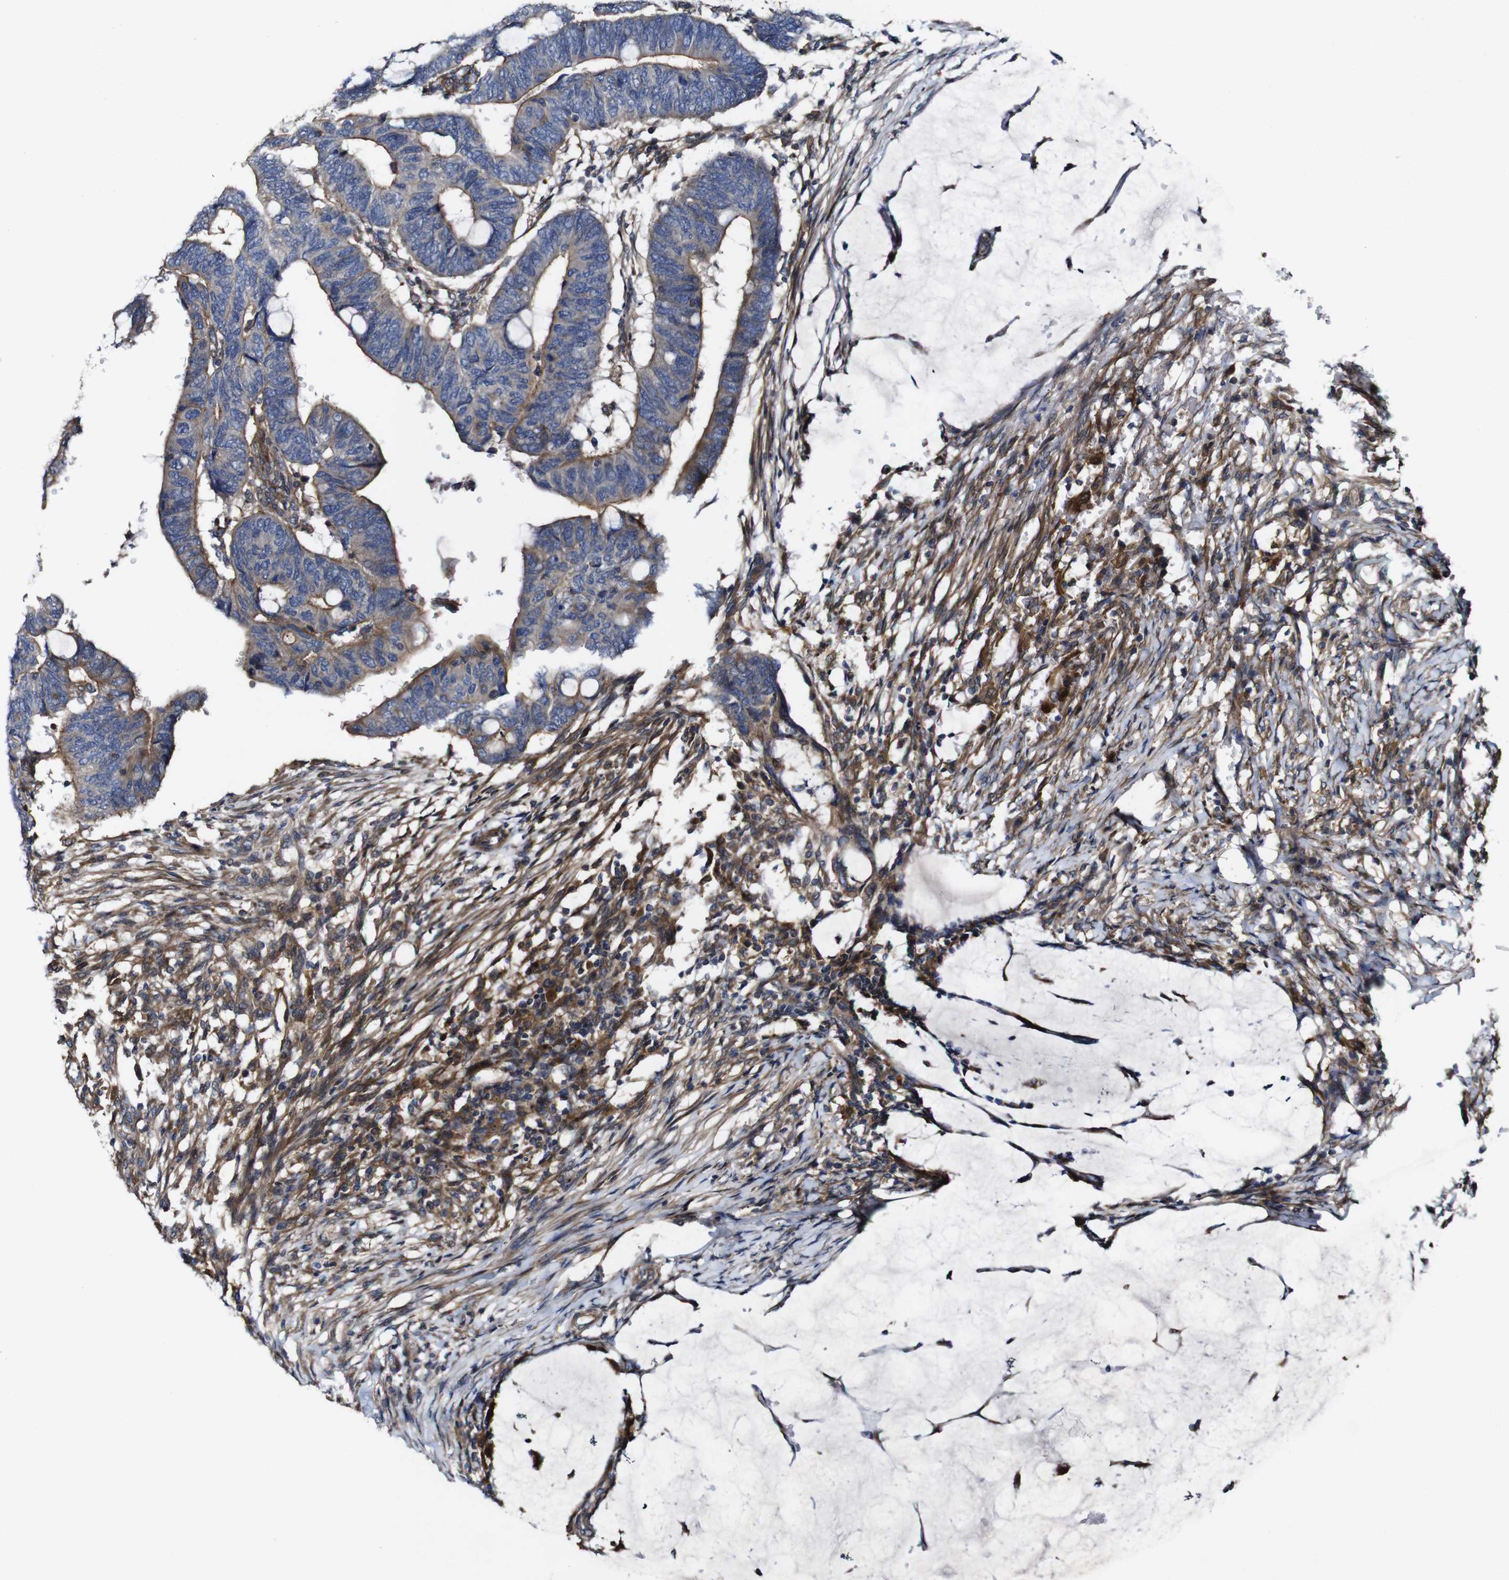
{"staining": {"intensity": "moderate", "quantity": ">75%", "location": "cytoplasmic/membranous"}, "tissue": "colorectal cancer", "cell_type": "Tumor cells", "image_type": "cancer", "snomed": [{"axis": "morphology", "description": "Normal tissue, NOS"}, {"axis": "morphology", "description": "Adenocarcinoma, NOS"}, {"axis": "topography", "description": "Rectum"}, {"axis": "topography", "description": "Peripheral nerve tissue"}], "caption": "Protein expression by immunohistochemistry shows moderate cytoplasmic/membranous staining in approximately >75% of tumor cells in colorectal cancer (adenocarcinoma).", "gene": "GSDME", "patient": {"sex": "male", "age": 92}}